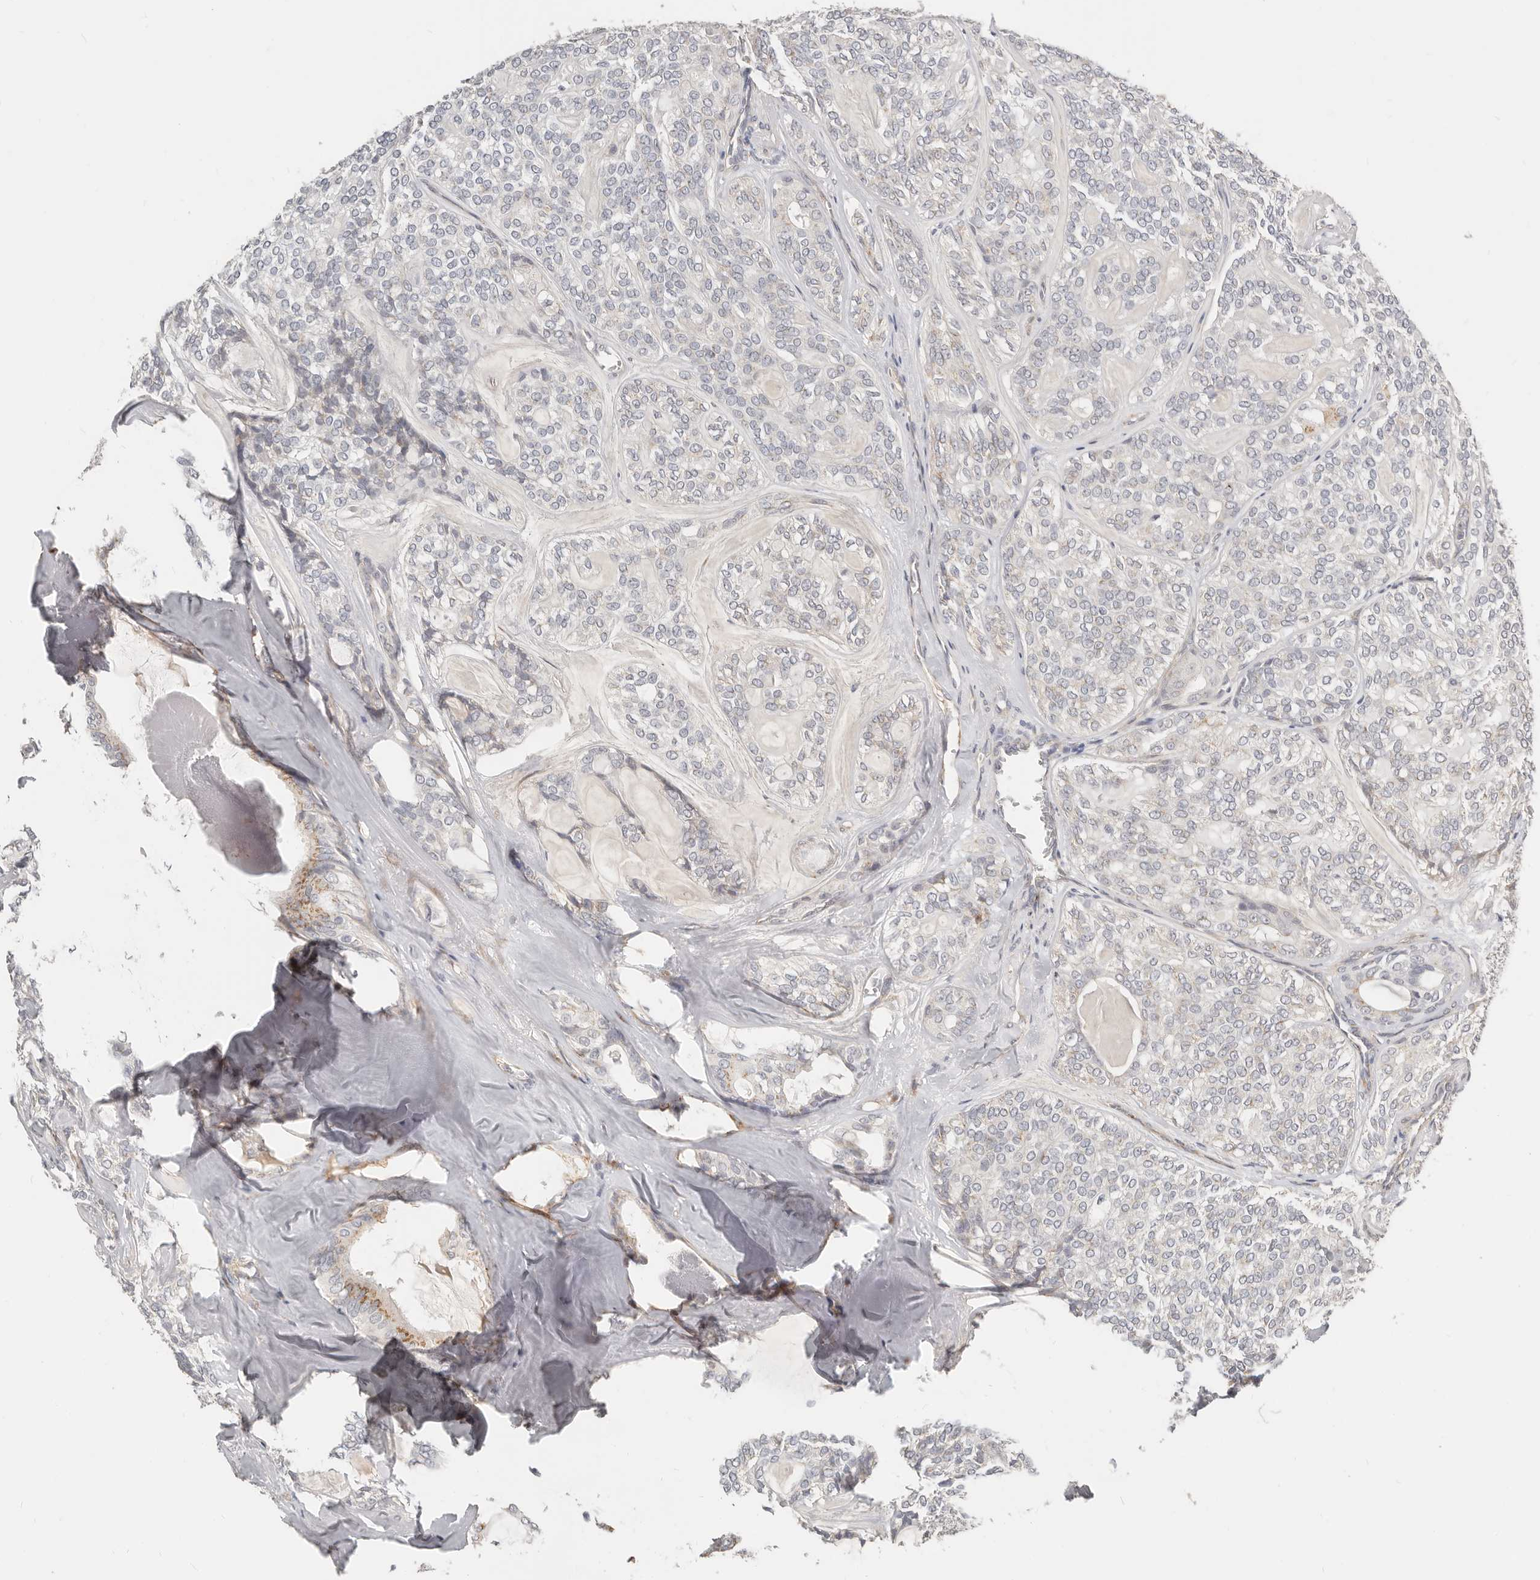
{"staining": {"intensity": "negative", "quantity": "none", "location": "none"}, "tissue": "head and neck cancer", "cell_type": "Tumor cells", "image_type": "cancer", "snomed": [{"axis": "morphology", "description": "Adenocarcinoma, NOS"}, {"axis": "topography", "description": "Head-Neck"}], "caption": "DAB (3,3'-diaminobenzidine) immunohistochemical staining of head and neck adenocarcinoma displays no significant expression in tumor cells.", "gene": "RABAC1", "patient": {"sex": "male", "age": 66}}